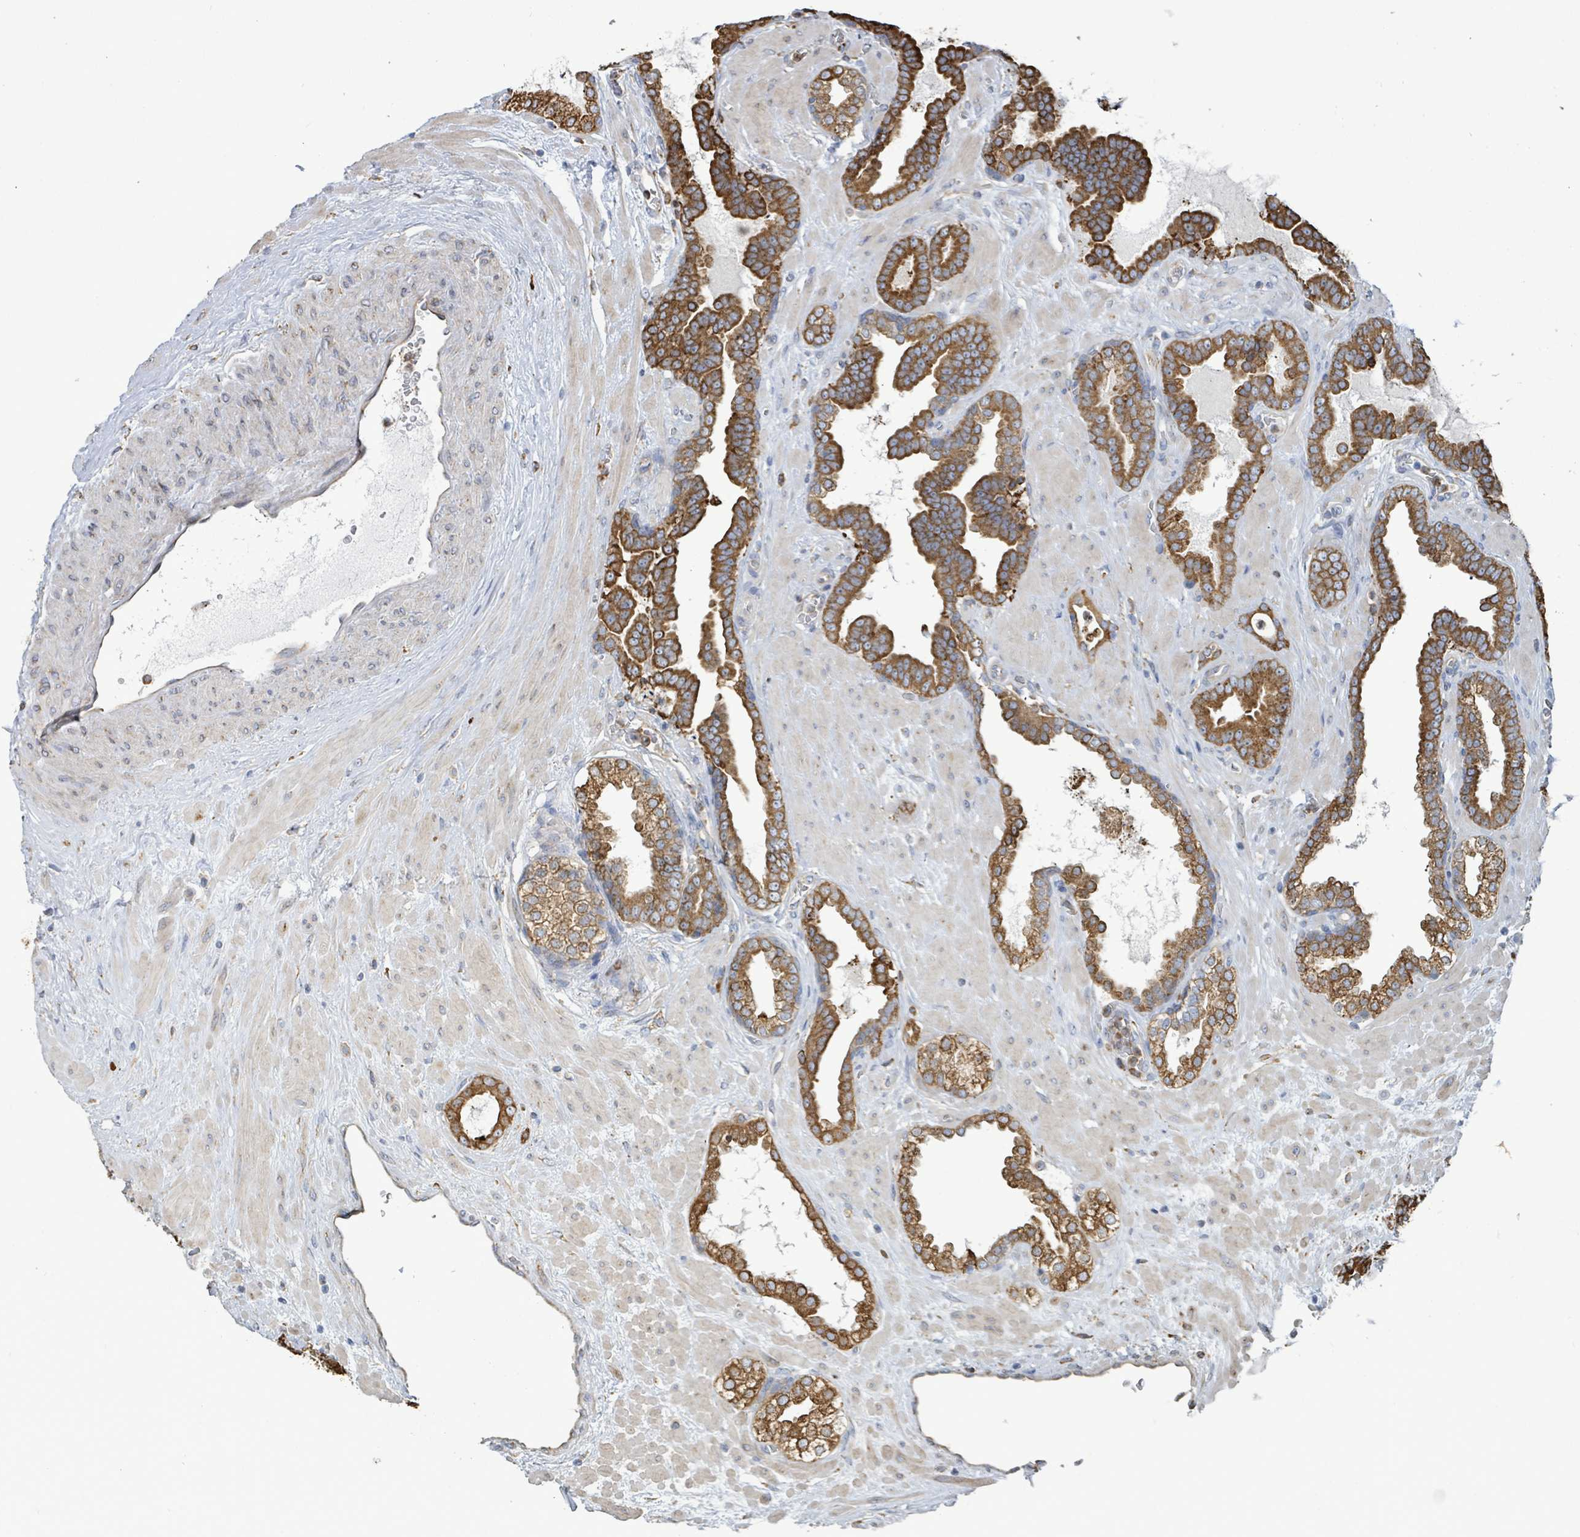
{"staining": {"intensity": "strong", "quantity": ">75%", "location": "cytoplasmic/membranous"}, "tissue": "prostate cancer", "cell_type": "Tumor cells", "image_type": "cancer", "snomed": [{"axis": "morphology", "description": "Adenocarcinoma, Low grade"}, {"axis": "topography", "description": "Prostate"}], "caption": "Immunohistochemistry (IHC) image of prostate cancer (adenocarcinoma (low-grade)) stained for a protein (brown), which shows high levels of strong cytoplasmic/membranous staining in about >75% of tumor cells.", "gene": "RFPL4A", "patient": {"sex": "male", "age": 63}}